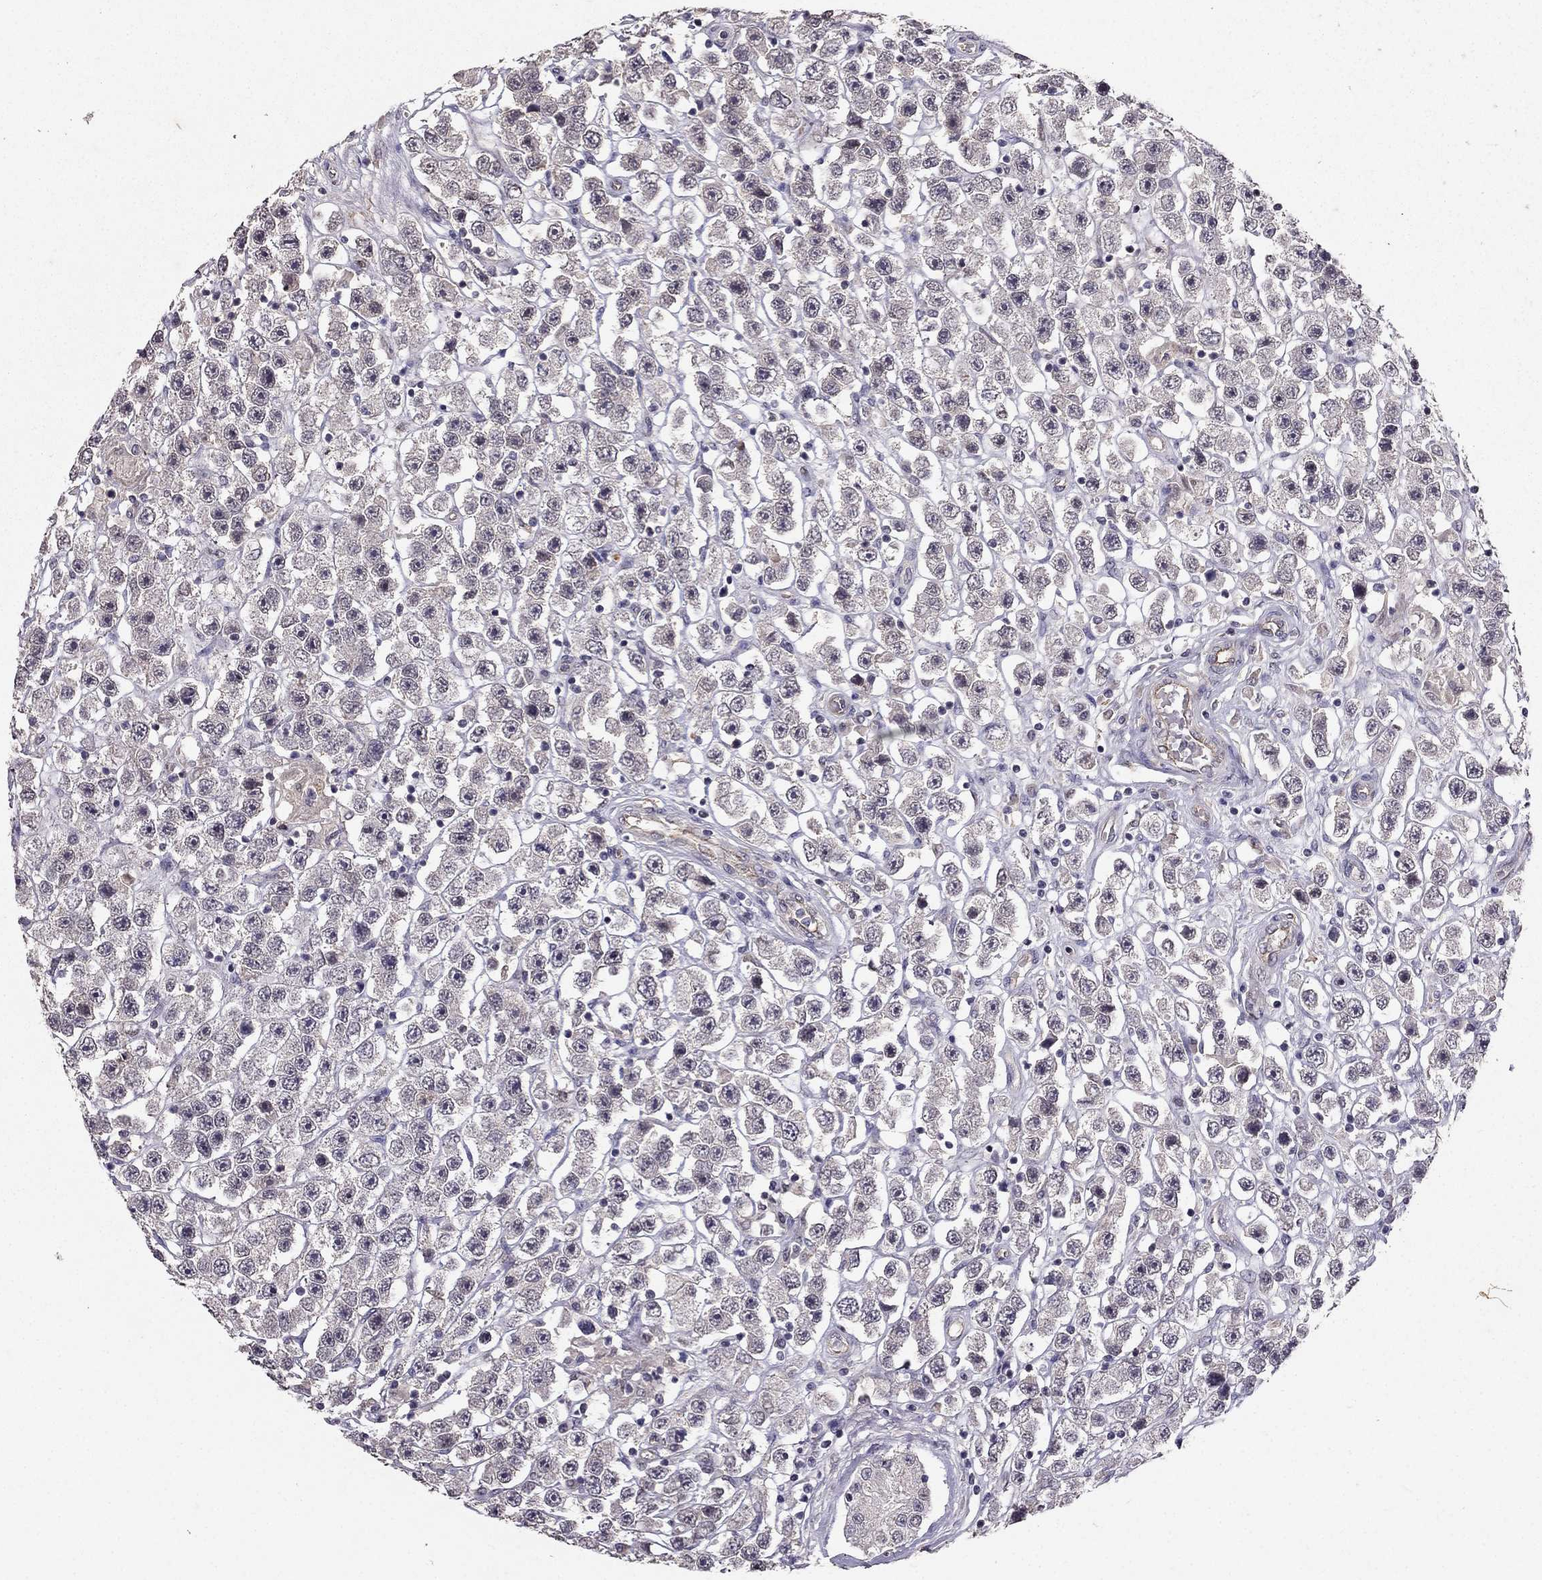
{"staining": {"intensity": "negative", "quantity": "none", "location": "none"}, "tissue": "testis cancer", "cell_type": "Tumor cells", "image_type": "cancer", "snomed": [{"axis": "morphology", "description": "Seminoma, NOS"}, {"axis": "topography", "description": "Testis"}], "caption": "Tumor cells show no significant protein expression in testis seminoma.", "gene": "RASIP1", "patient": {"sex": "male", "age": 45}}